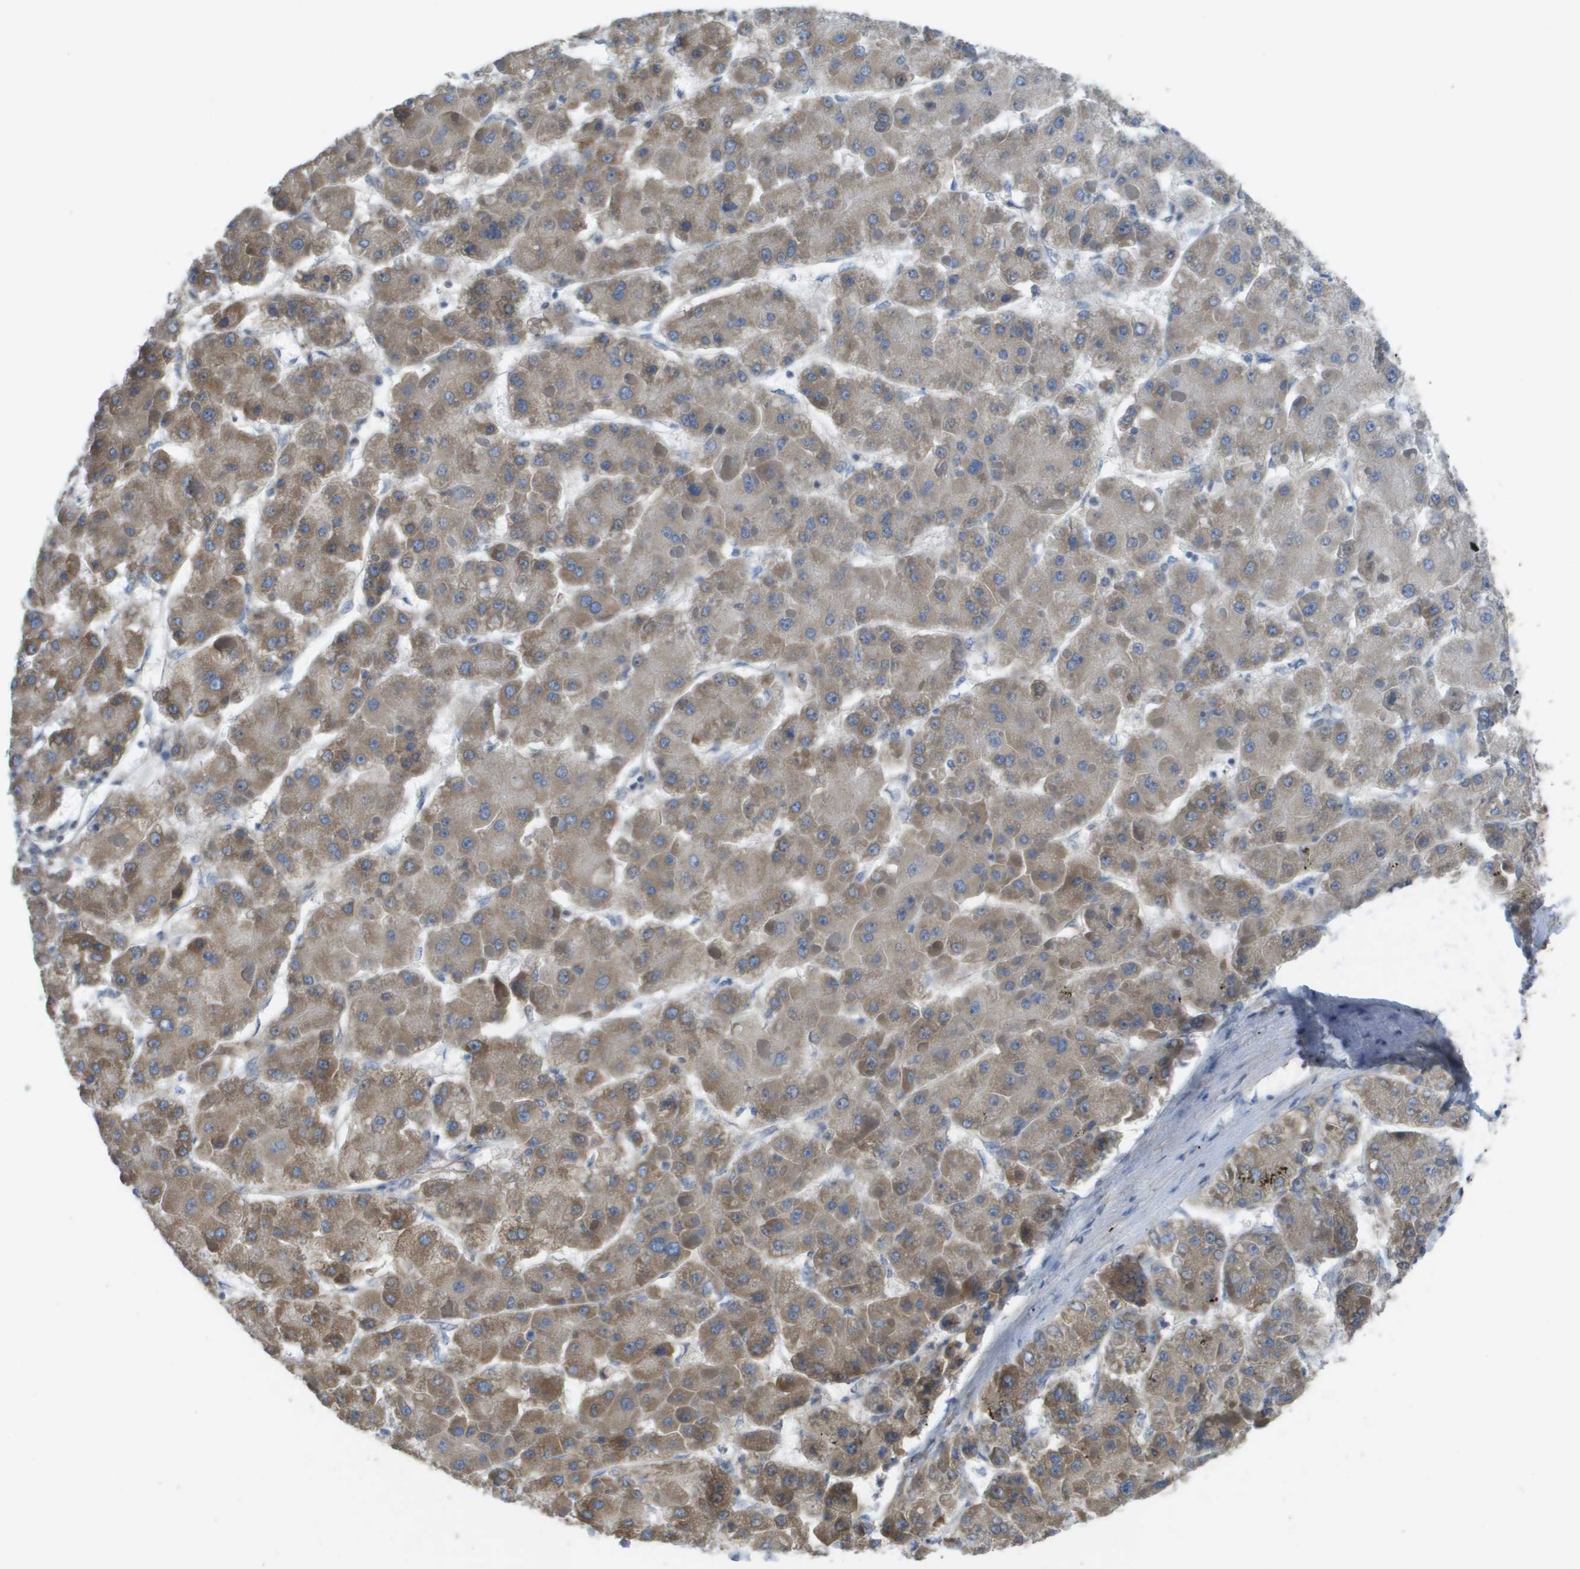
{"staining": {"intensity": "moderate", "quantity": ">75%", "location": "cytoplasmic/membranous"}, "tissue": "liver cancer", "cell_type": "Tumor cells", "image_type": "cancer", "snomed": [{"axis": "morphology", "description": "Carcinoma, Hepatocellular, NOS"}, {"axis": "topography", "description": "Liver"}], "caption": "Liver cancer (hepatocellular carcinoma) stained for a protein demonstrates moderate cytoplasmic/membranous positivity in tumor cells. (DAB (3,3'-diaminobenzidine) IHC with brightfield microscopy, high magnification).", "gene": "CLCN2", "patient": {"sex": "female", "age": 73}}